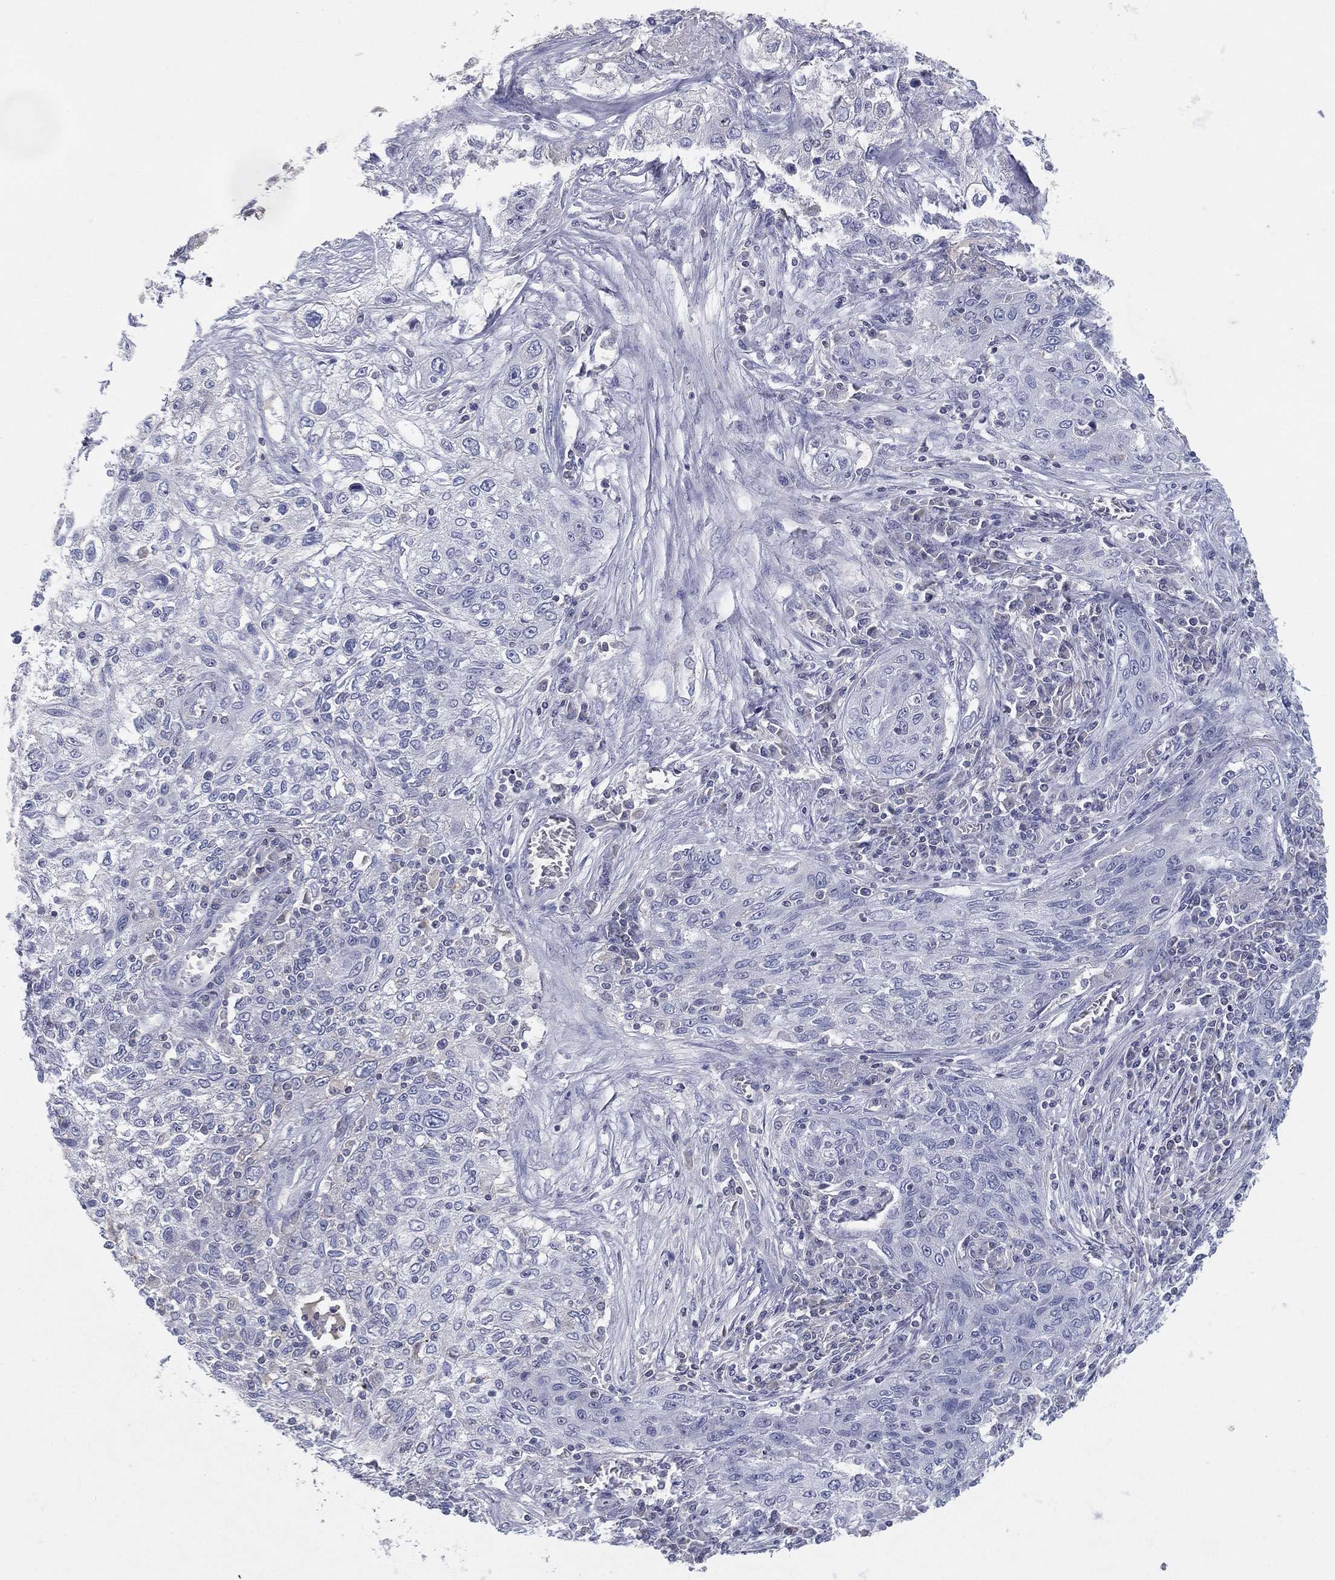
{"staining": {"intensity": "negative", "quantity": "none", "location": "none"}, "tissue": "lung cancer", "cell_type": "Tumor cells", "image_type": "cancer", "snomed": [{"axis": "morphology", "description": "Squamous cell carcinoma, NOS"}, {"axis": "topography", "description": "Lung"}], "caption": "DAB immunohistochemical staining of human lung squamous cell carcinoma reveals no significant staining in tumor cells. (DAB immunohistochemistry (IHC), high magnification).", "gene": "CPT1B", "patient": {"sex": "female", "age": 69}}